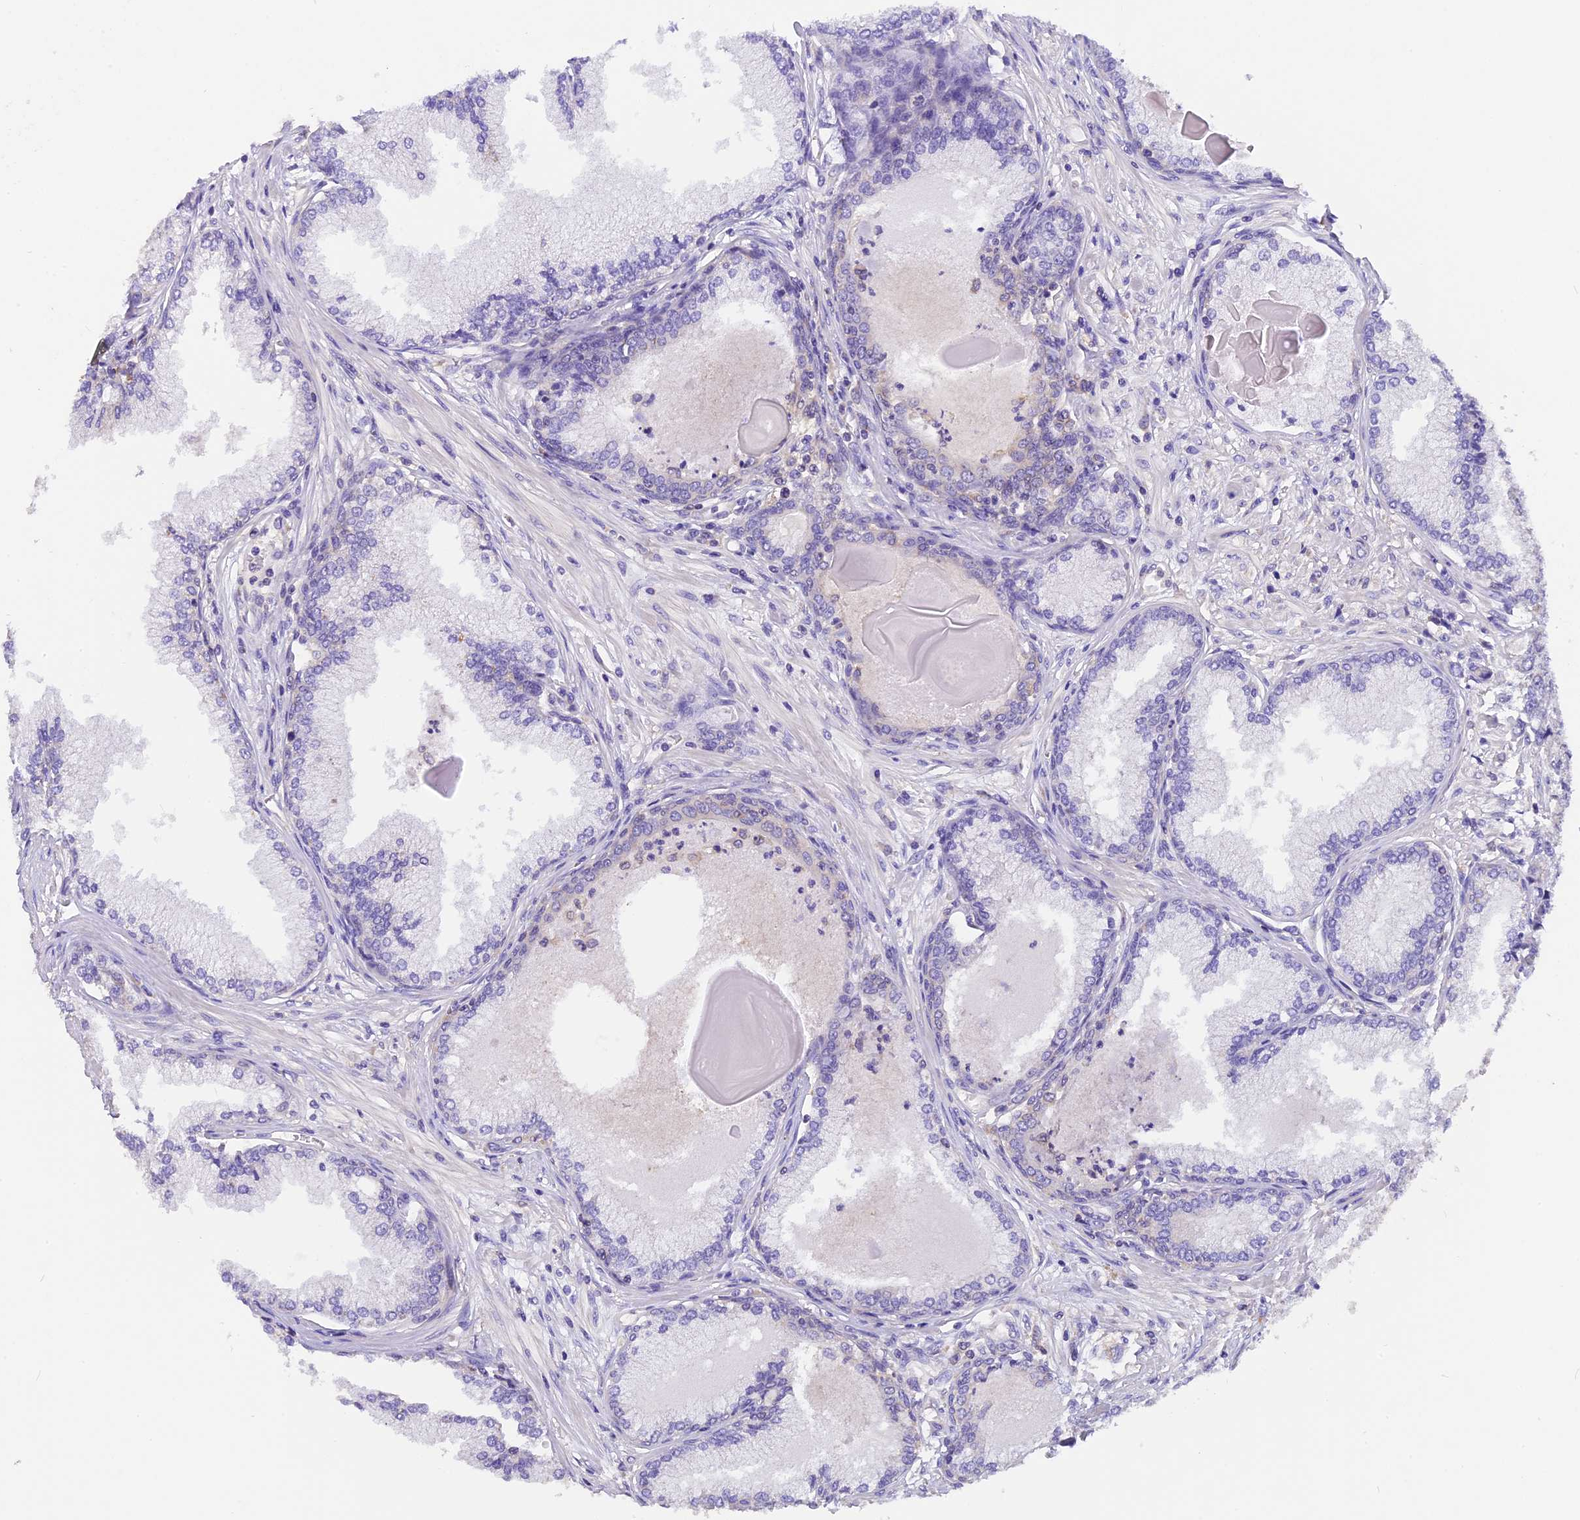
{"staining": {"intensity": "negative", "quantity": "none", "location": "none"}, "tissue": "prostate cancer", "cell_type": "Tumor cells", "image_type": "cancer", "snomed": [{"axis": "morphology", "description": "Adenocarcinoma, High grade"}, {"axis": "topography", "description": "Prostate"}], "caption": "The immunohistochemistry (IHC) photomicrograph has no significant expression in tumor cells of prostate cancer tissue. Brightfield microscopy of immunohistochemistry stained with DAB (brown) and hematoxylin (blue), captured at high magnification.", "gene": "AP3B2", "patient": {"sex": "male", "age": 74}}